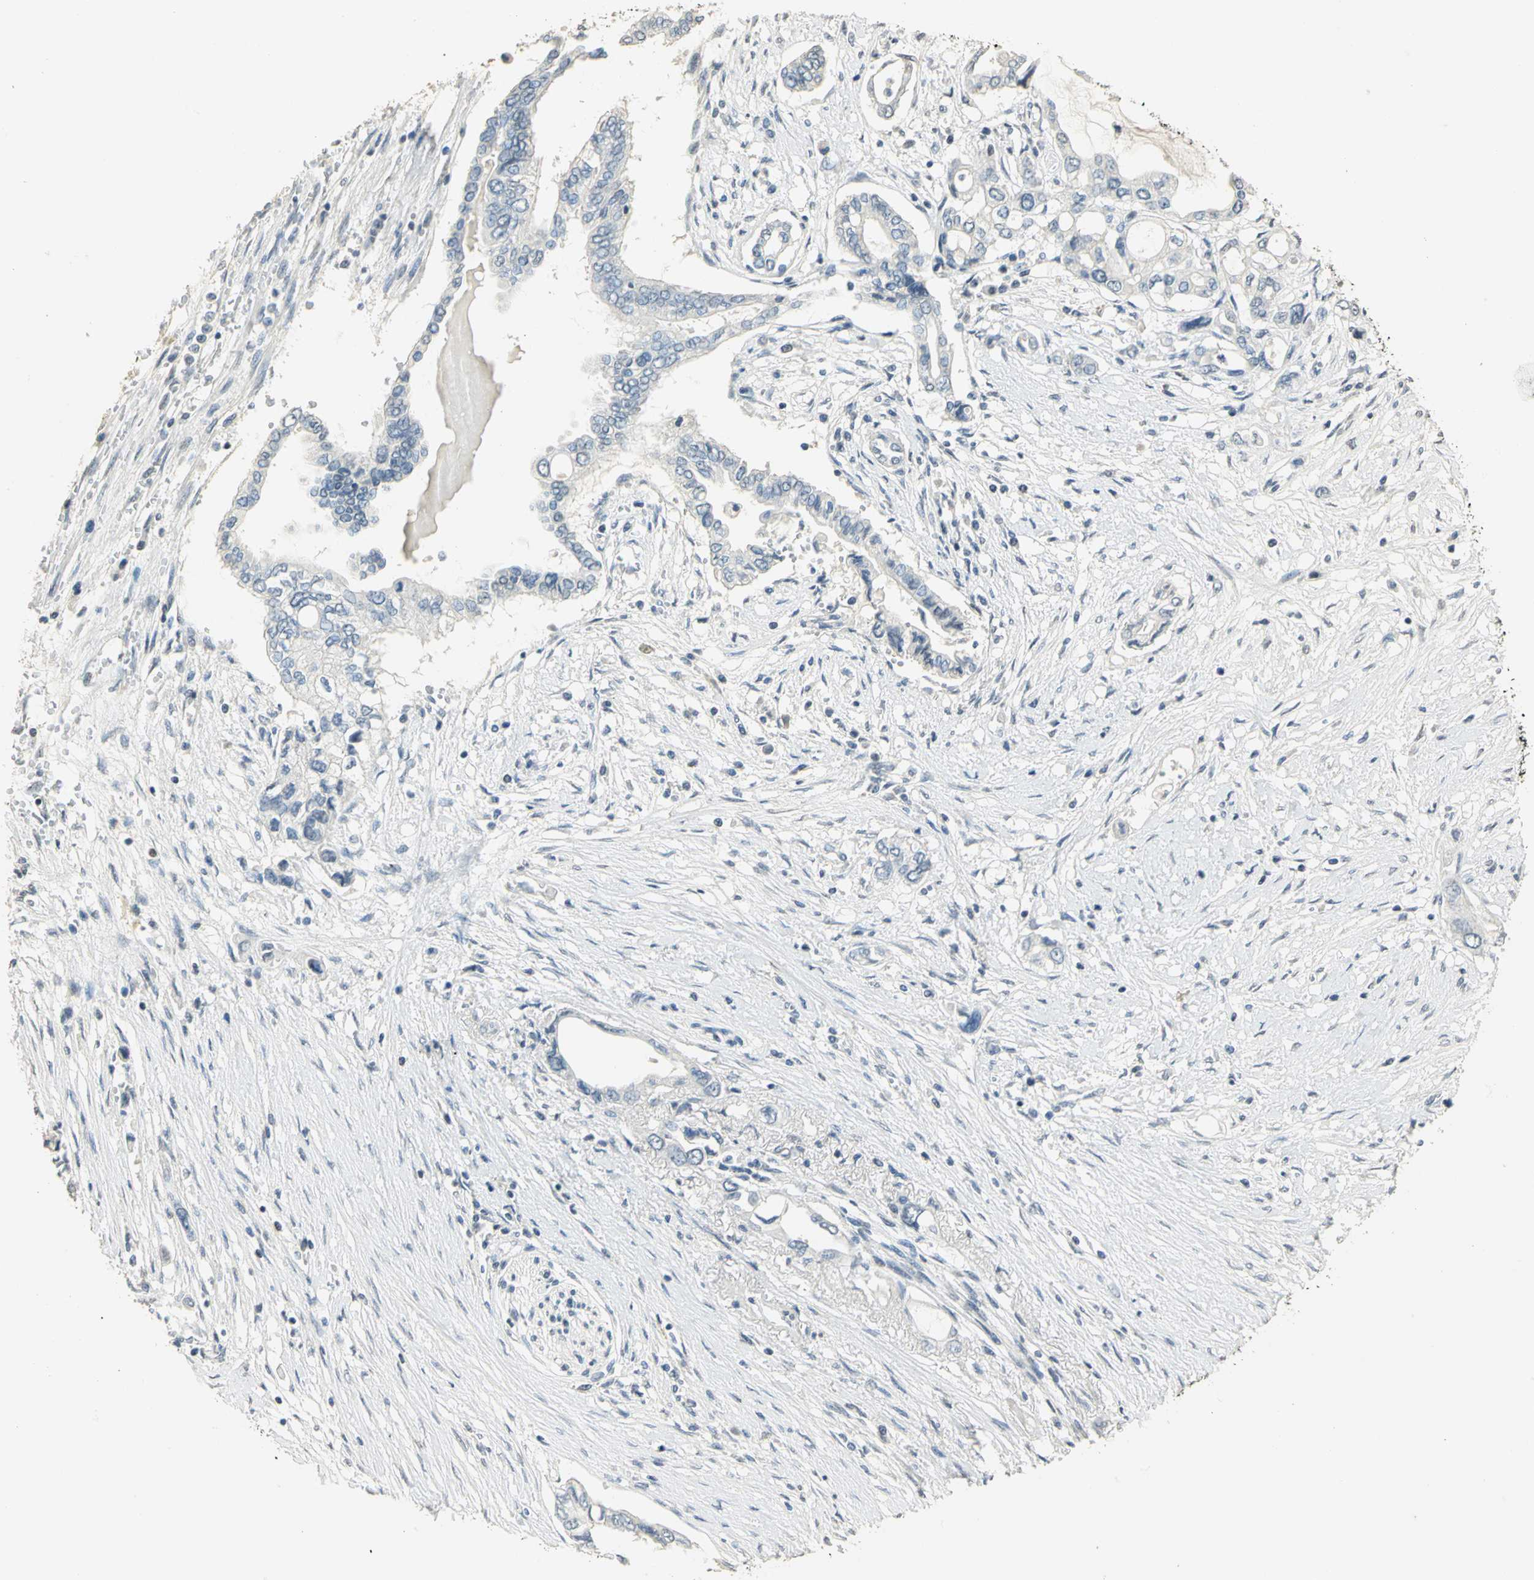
{"staining": {"intensity": "negative", "quantity": "none", "location": "none"}, "tissue": "pancreatic cancer", "cell_type": "Tumor cells", "image_type": "cancer", "snomed": [{"axis": "morphology", "description": "Adenocarcinoma, NOS"}, {"axis": "topography", "description": "Pancreas"}], "caption": "DAB (3,3'-diaminobenzidine) immunohistochemical staining of human pancreatic adenocarcinoma demonstrates no significant positivity in tumor cells.", "gene": "DNAJB6", "patient": {"sex": "female", "age": 57}}